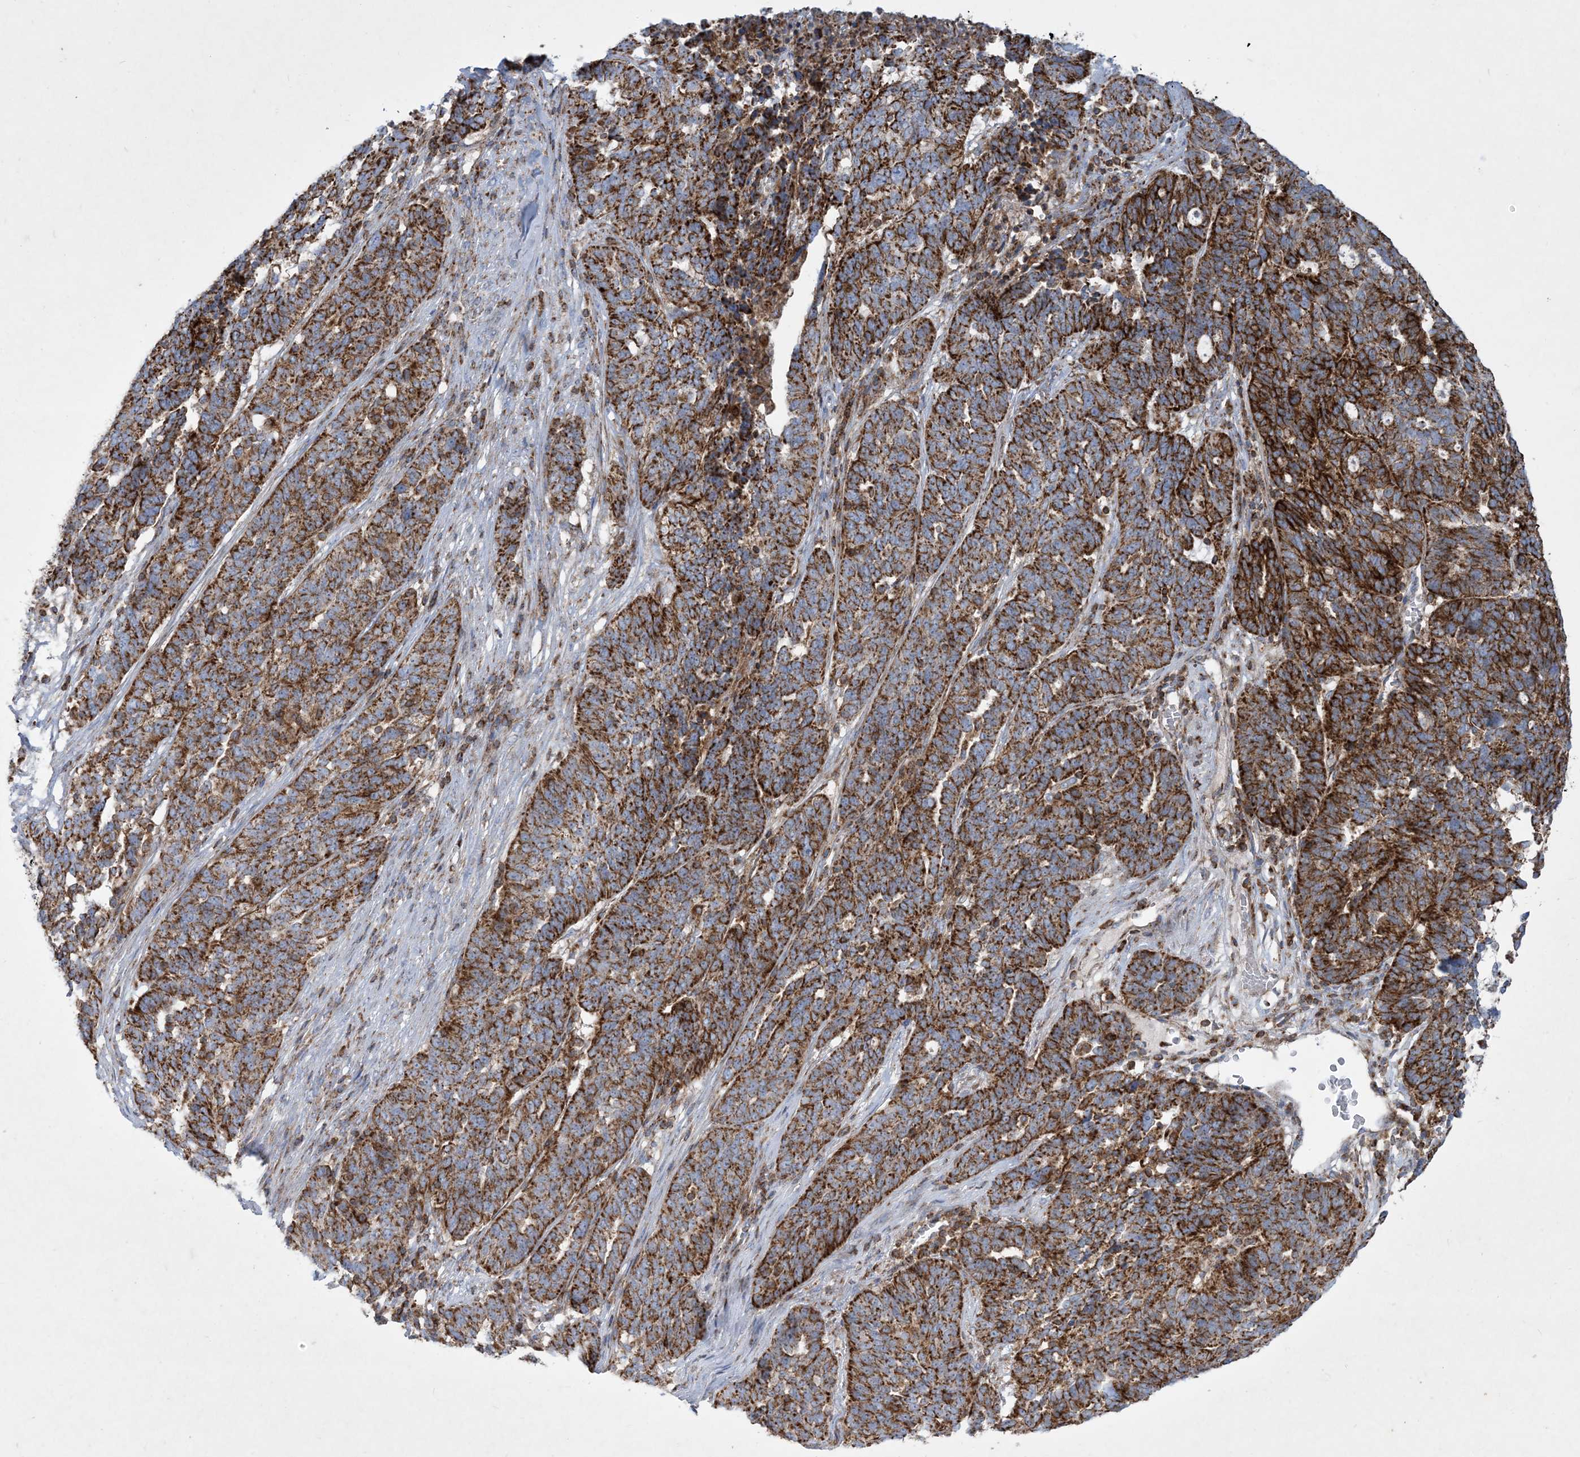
{"staining": {"intensity": "strong", "quantity": ">75%", "location": "cytoplasmic/membranous"}, "tissue": "ovarian cancer", "cell_type": "Tumor cells", "image_type": "cancer", "snomed": [{"axis": "morphology", "description": "Cystadenocarcinoma, serous, NOS"}, {"axis": "topography", "description": "Ovary"}], "caption": "DAB (3,3'-diaminobenzidine) immunohistochemical staining of ovarian cancer (serous cystadenocarcinoma) displays strong cytoplasmic/membranous protein positivity in approximately >75% of tumor cells.", "gene": "BEND4", "patient": {"sex": "female", "age": 59}}